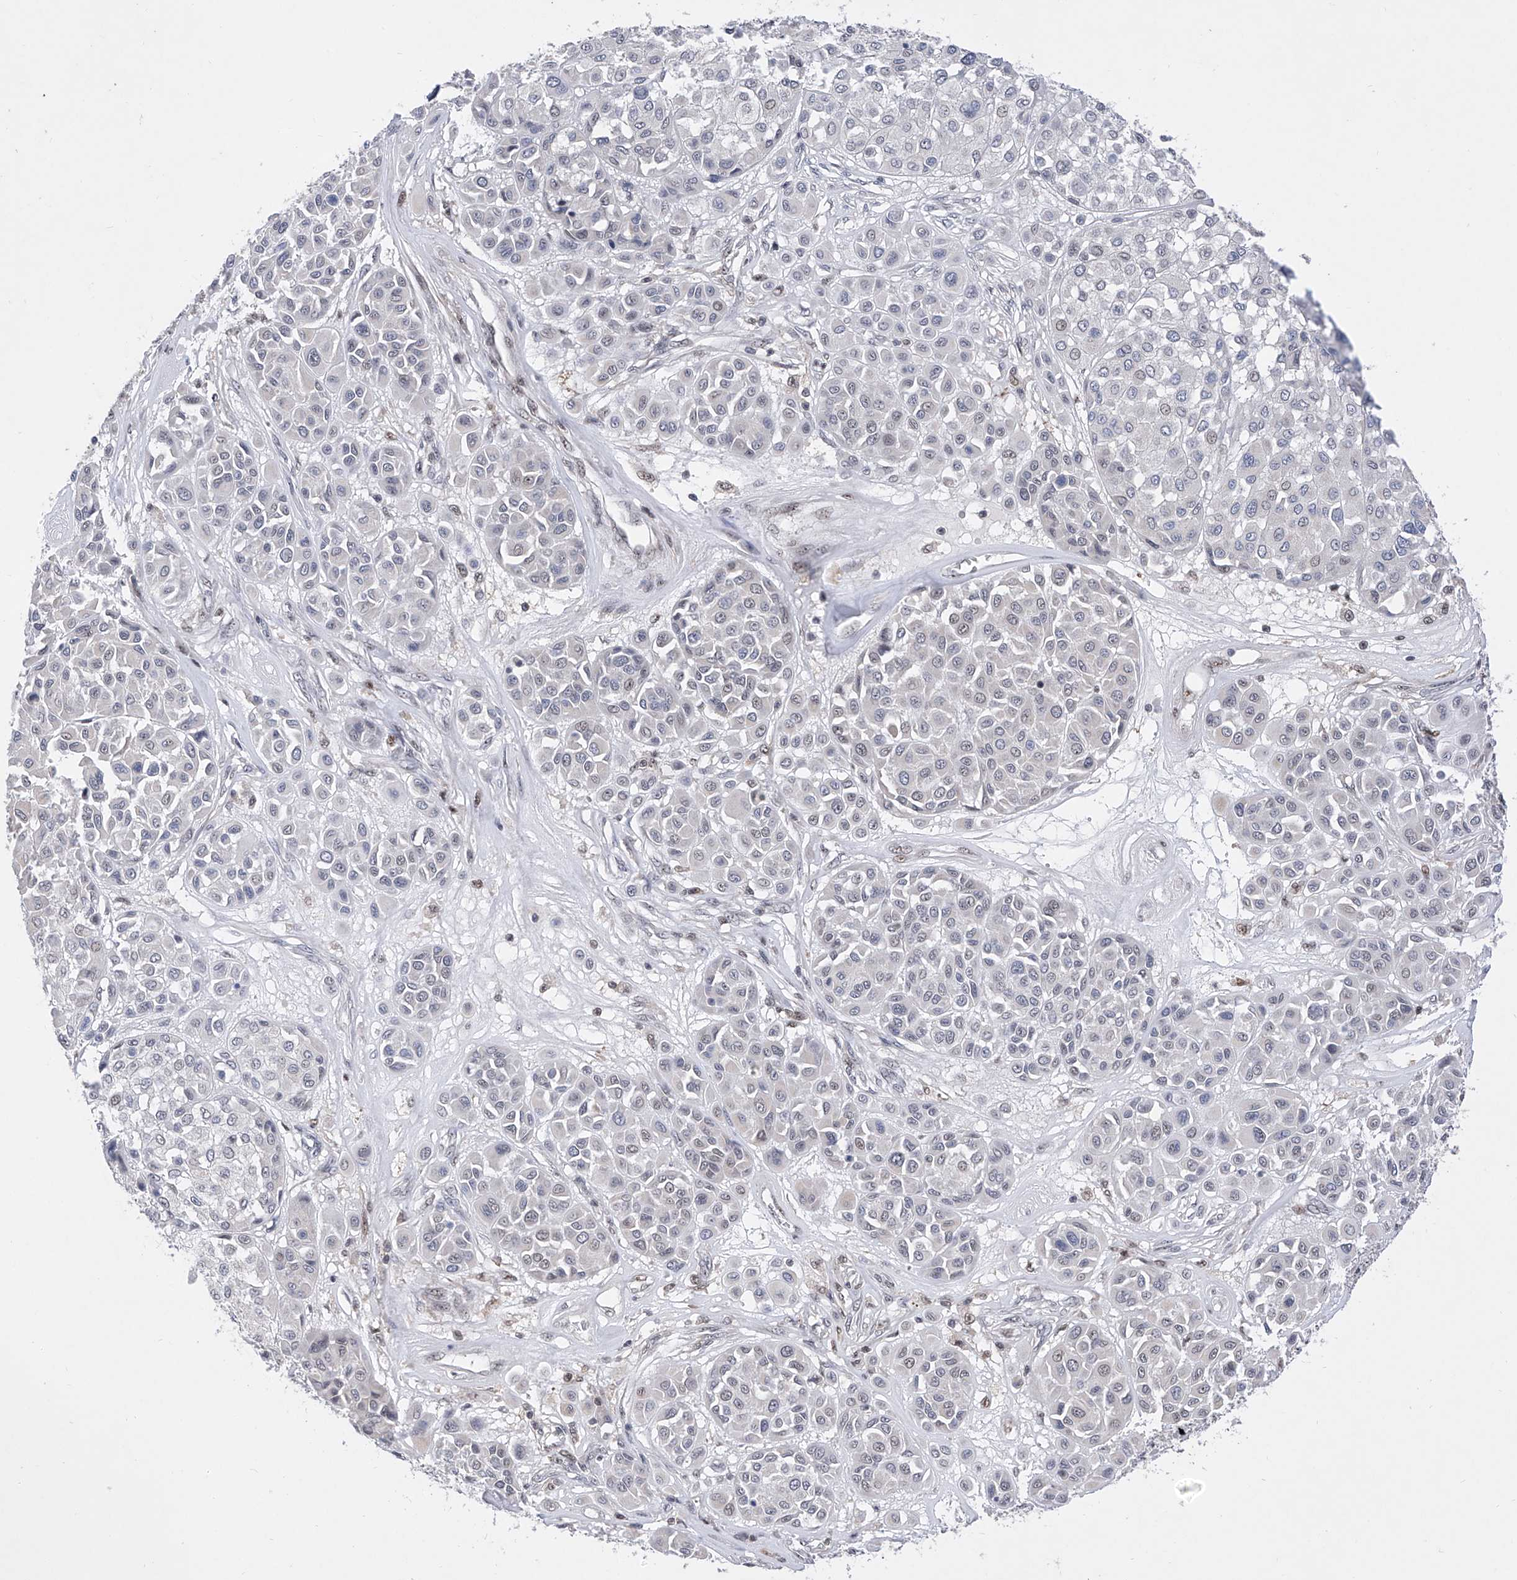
{"staining": {"intensity": "negative", "quantity": "none", "location": "none"}, "tissue": "melanoma", "cell_type": "Tumor cells", "image_type": "cancer", "snomed": [{"axis": "morphology", "description": "Malignant melanoma, Metastatic site"}, {"axis": "topography", "description": "Soft tissue"}], "caption": "Human malignant melanoma (metastatic site) stained for a protein using immunohistochemistry shows no expression in tumor cells.", "gene": "RAD54L", "patient": {"sex": "male", "age": 41}}